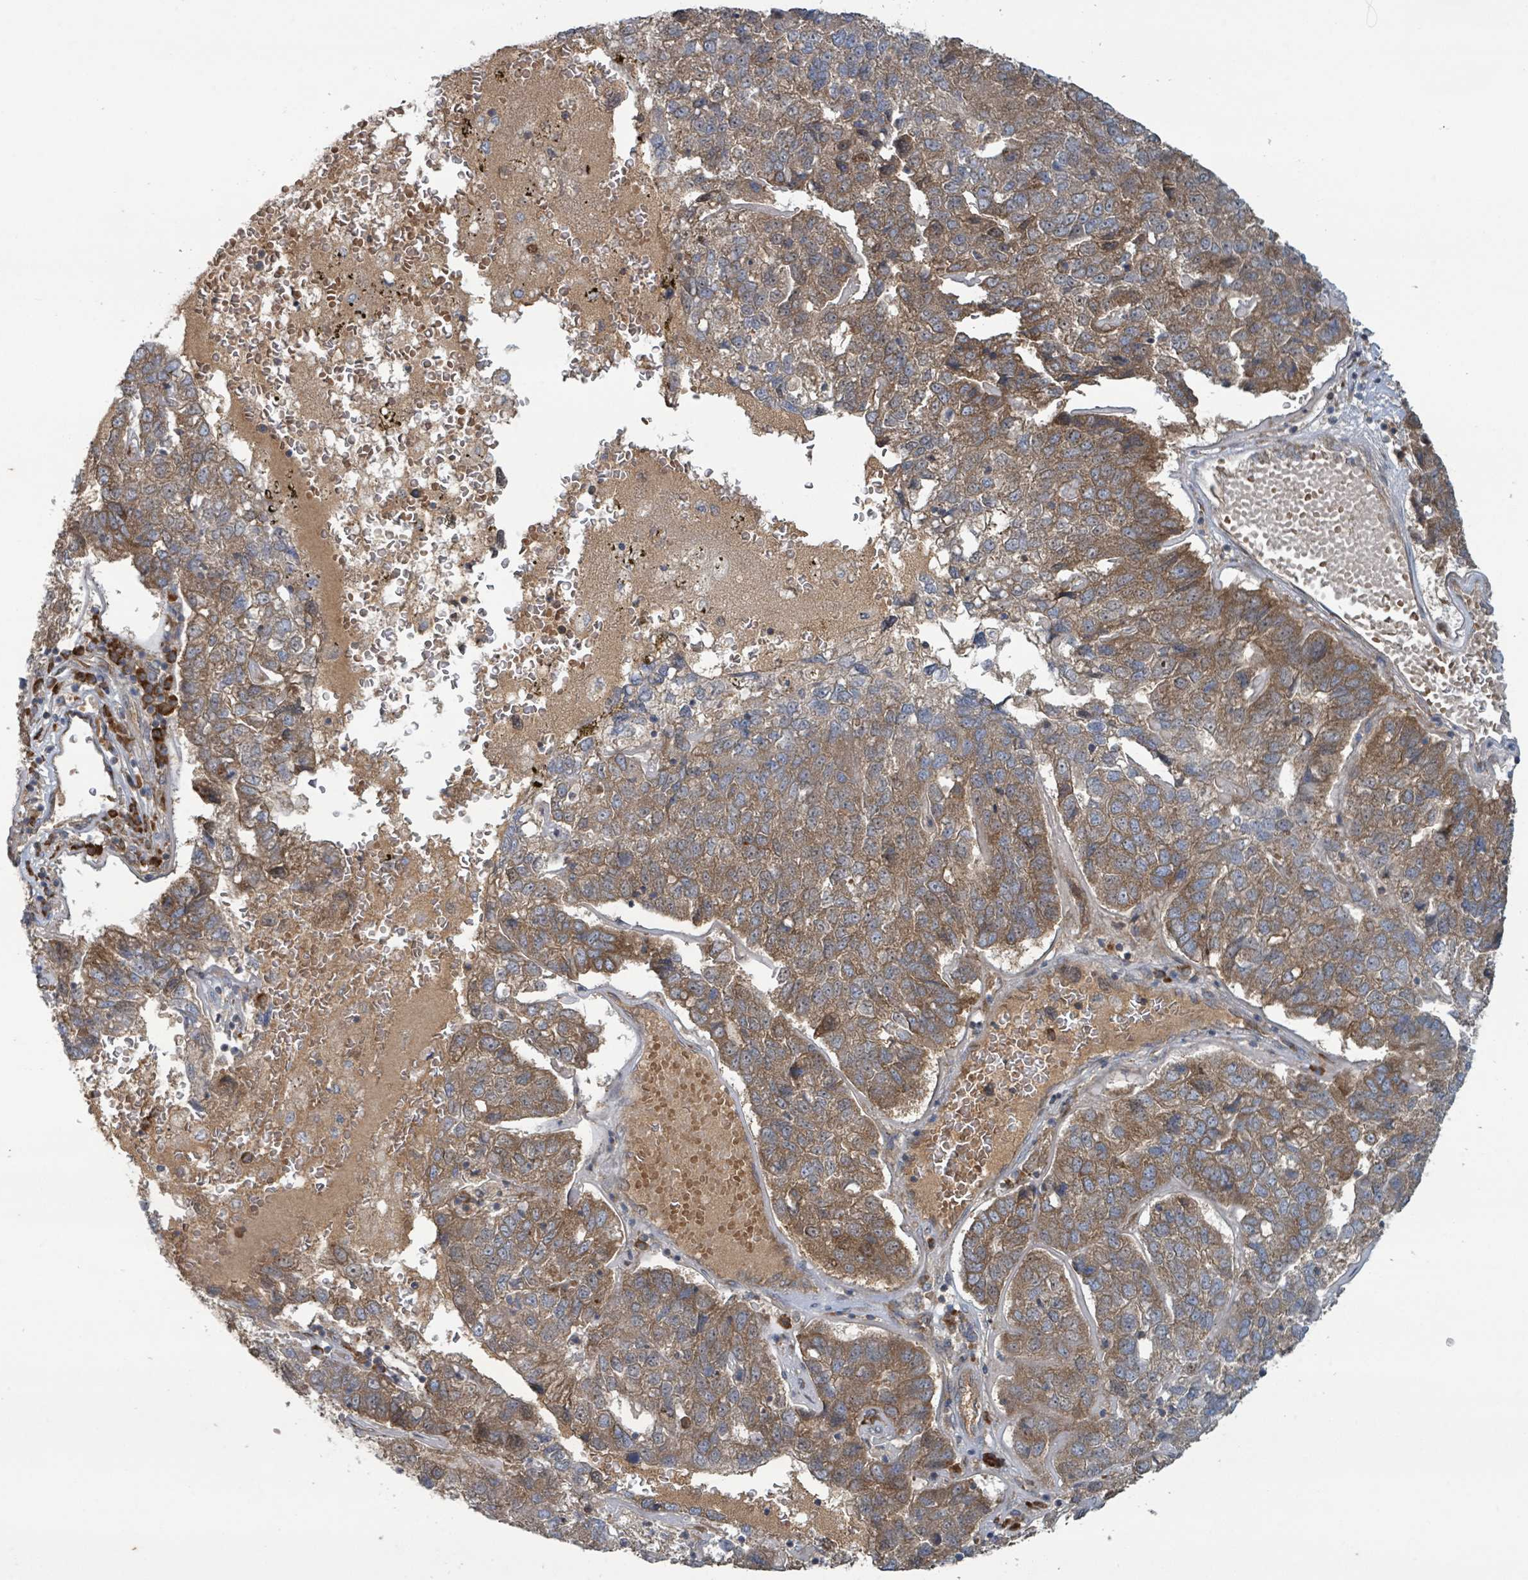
{"staining": {"intensity": "moderate", "quantity": ">75%", "location": "cytoplasmic/membranous"}, "tissue": "pancreatic cancer", "cell_type": "Tumor cells", "image_type": "cancer", "snomed": [{"axis": "morphology", "description": "Adenocarcinoma, NOS"}, {"axis": "topography", "description": "Pancreas"}], "caption": "There is medium levels of moderate cytoplasmic/membranous positivity in tumor cells of pancreatic adenocarcinoma, as demonstrated by immunohistochemical staining (brown color).", "gene": "OR51E1", "patient": {"sex": "female", "age": 61}}